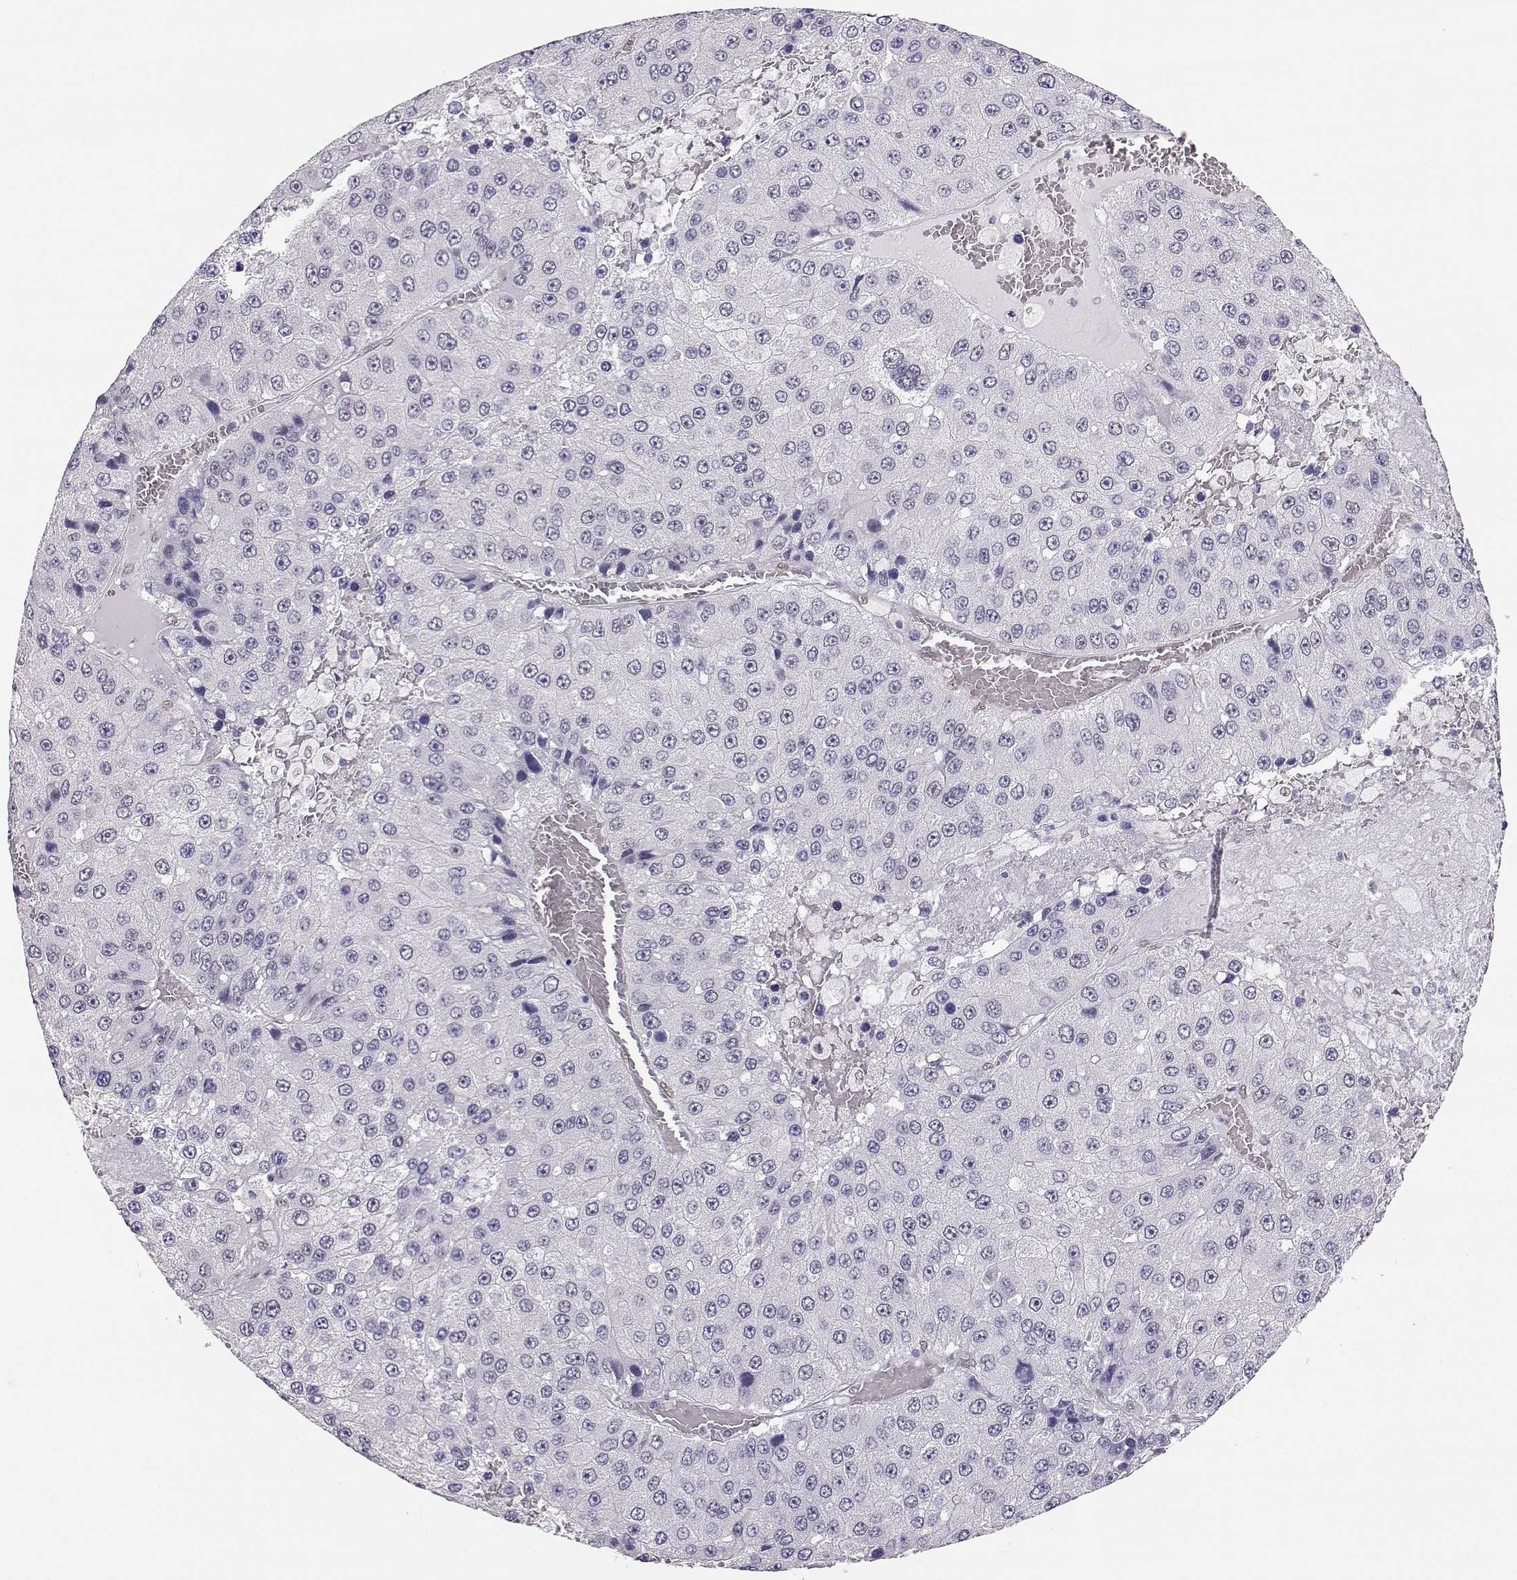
{"staining": {"intensity": "negative", "quantity": "none", "location": "none"}, "tissue": "liver cancer", "cell_type": "Tumor cells", "image_type": "cancer", "snomed": [{"axis": "morphology", "description": "Carcinoma, Hepatocellular, NOS"}, {"axis": "topography", "description": "Liver"}], "caption": "A histopathology image of liver cancer (hepatocellular carcinoma) stained for a protein reveals no brown staining in tumor cells. (Brightfield microscopy of DAB immunohistochemistry (IHC) at high magnification).", "gene": "POLI", "patient": {"sex": "female", "age": 73}}